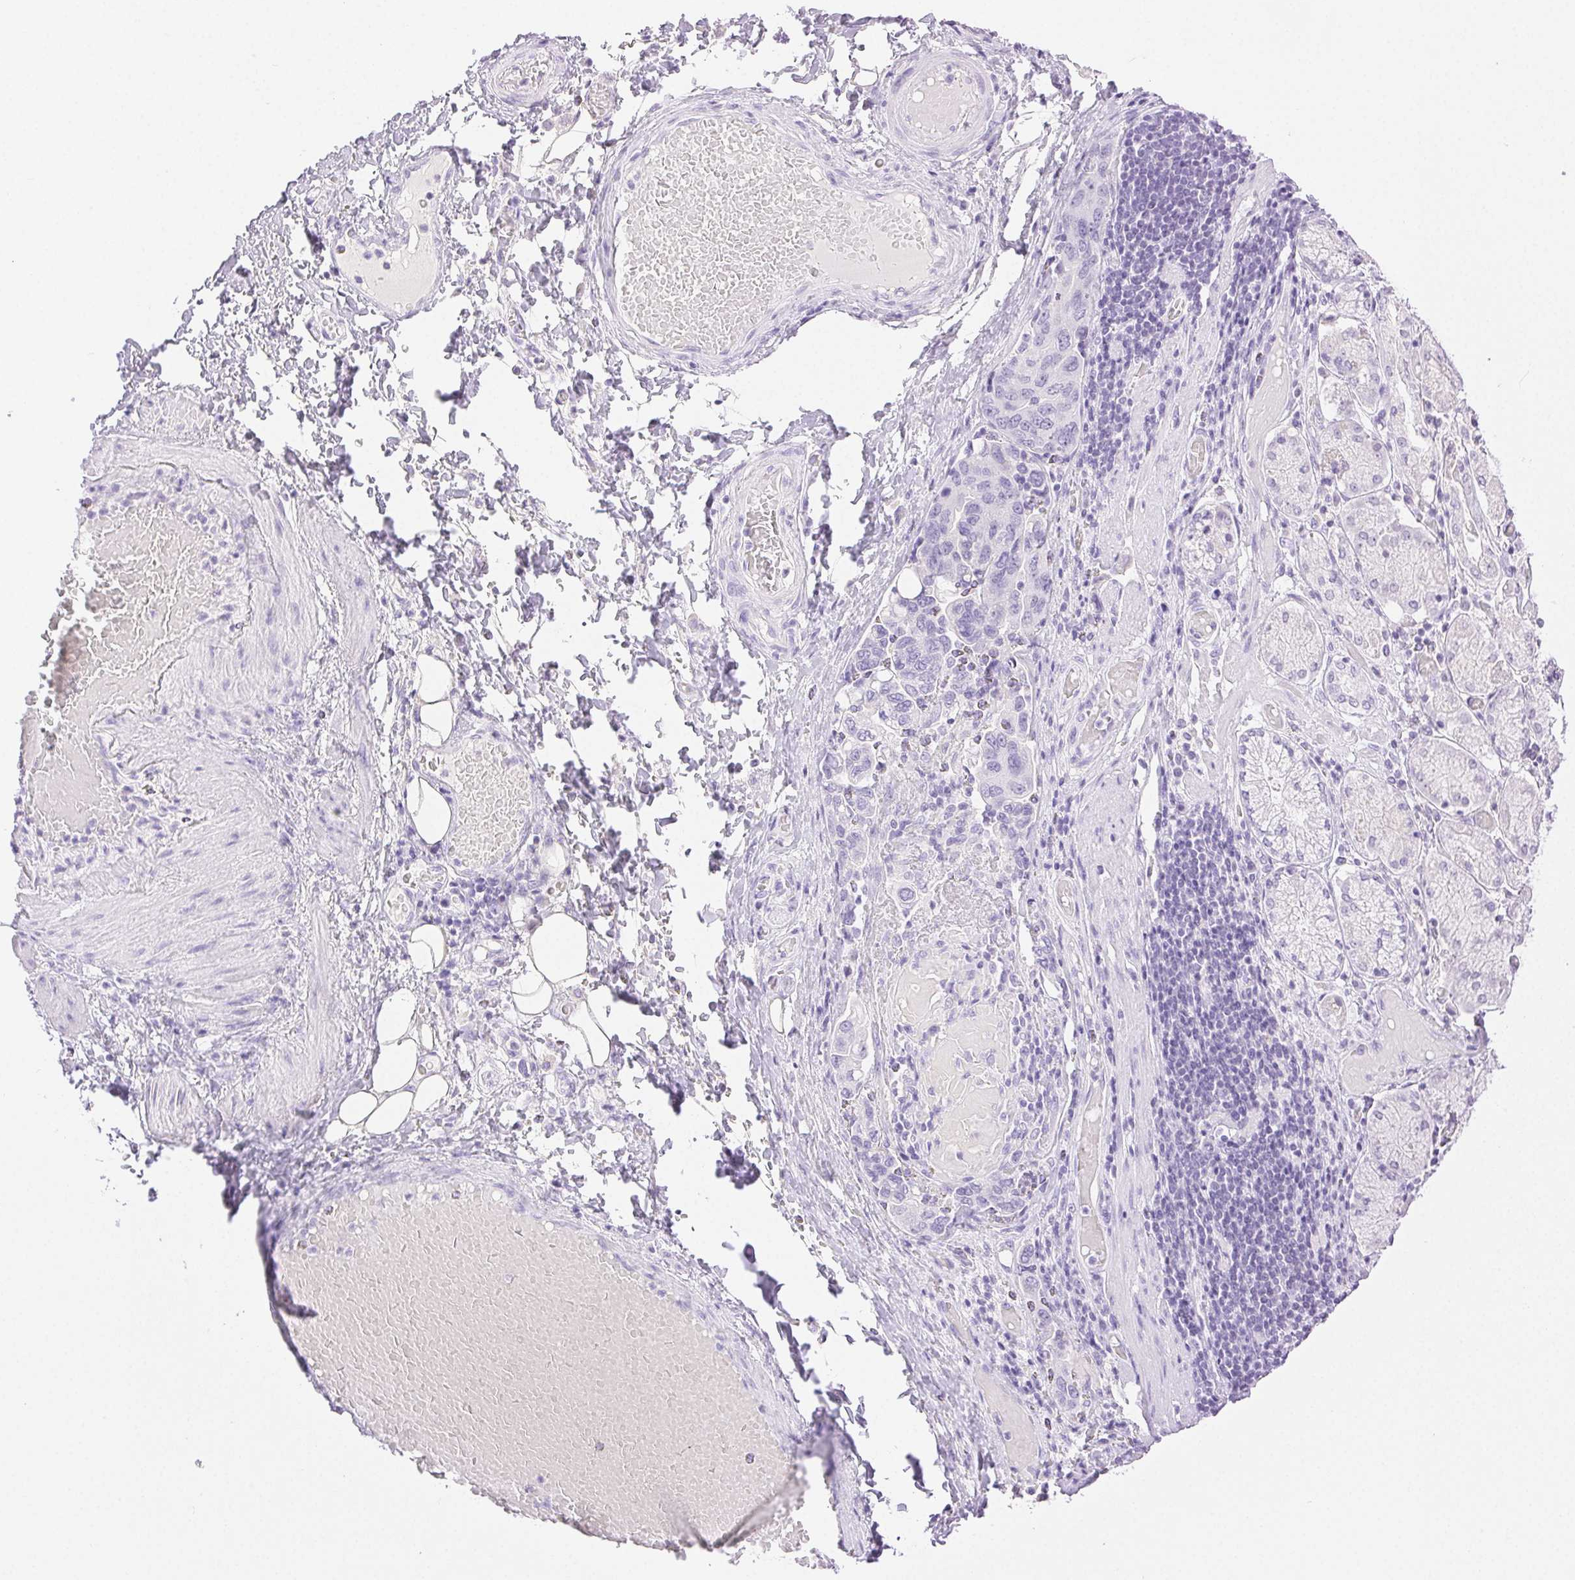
{"staining": {"intensity": "negative", "quantity": "none", "location": "none"}, "tissue": "stomach cancer", "cell_type": "Tumor cells", "image_type": "cancer", "snomed": [{"axis": "morphology", "description": "Adenocarcinoma, NOS"}, {"axis": "topography", "description": "Stomach, upper"}, {"axis": "topography", "description": "Stomach"}], "caption": "Human adenocarcinoma (stomach) stained for a protein using immunohistochemistry (IHC) shows no staining in tumor cells.", "gene": "SPACA4", "patient": {"sex": "male", "age": 62}}